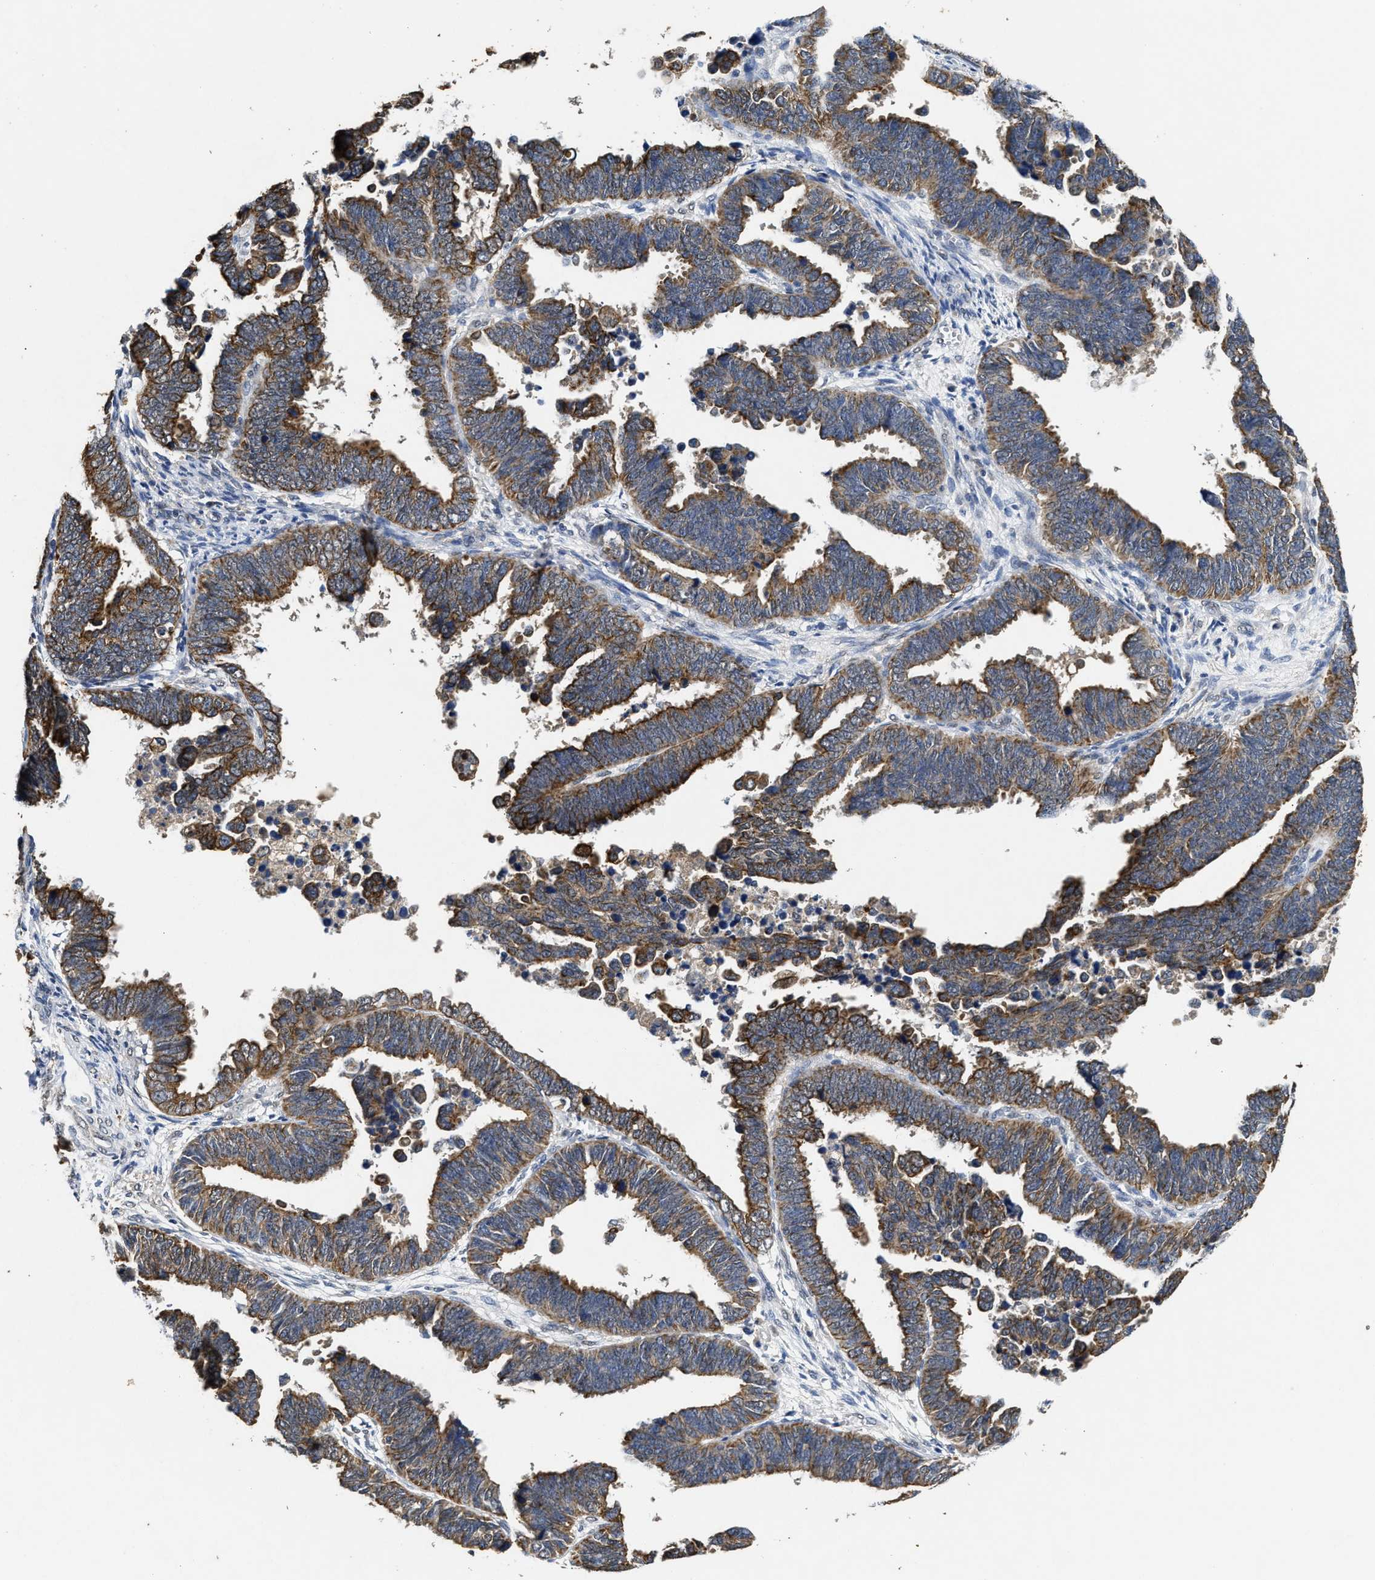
{"staining": {"intensity": "moderate", "quantity": ">75%", "location": "cytoplasmic/membranous"}, "tissue": "endometrial cancer", "cell_type": "Tumor cells", "image_type": "cancer", "snomed": [{"axis": "morphology", "description": "Adenocarcinoma, NOS"}, {"axis": "topography", "description": "Endometrium"}], "caption": "Immunohistochemical staining of endometrial adenocarcinoma shows medium levels of moderate cytoplasmic/membranous expression in about >75% of tumor cells. The staining was performed using DAB to visualize the protein expression in brown, while the nuclei were stained in blue with hematoxylin (Magnification: 20x).", "gene": "CTNNA1", "patient": {"sex": "female", "age": 75}}